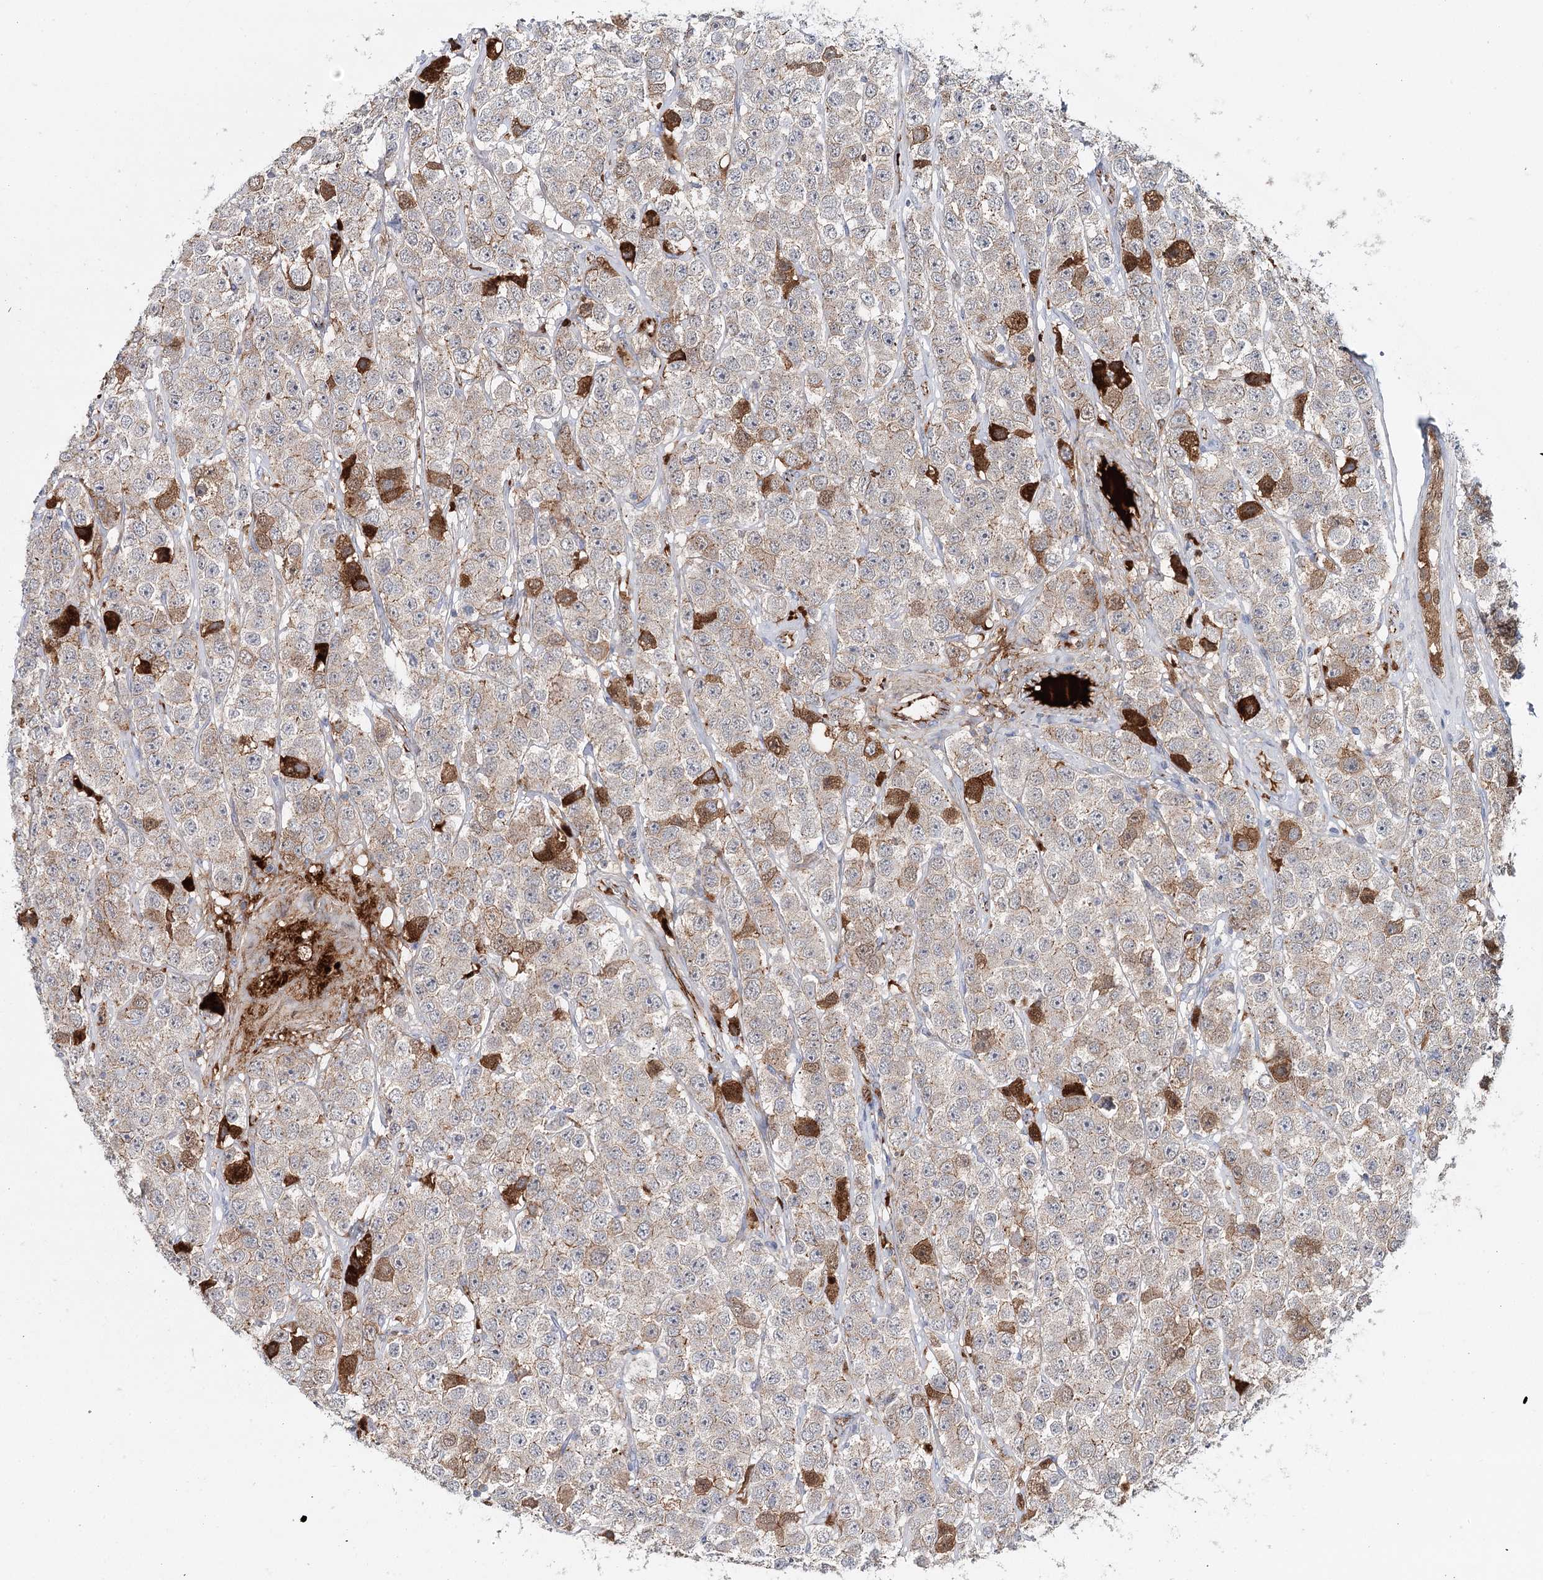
{"staining": {"intensity": "moderate", "quantity": "25%-75%", "location": "cytoplasmic/membranous"}, "tissue": "testis cancer", "cell_type": "Tumor cells", "image_type": "cancer", "snomed": [{"axis": "morphology", "description": "Seminoma, NOS"}, {"axis": "topography", "description": "Testis"}], "caption": "Immunohistochemistry (IHC) of human seminoma (testis) reveals medium levels of moderate cytoplasmic/membranous expression in approximately 25%-75% of tumor cells. (DAB = brown stain, brightfield microscopy at high magnification).", "gene": "PKP4", "patient": {"sex": "male", "age": 28}}